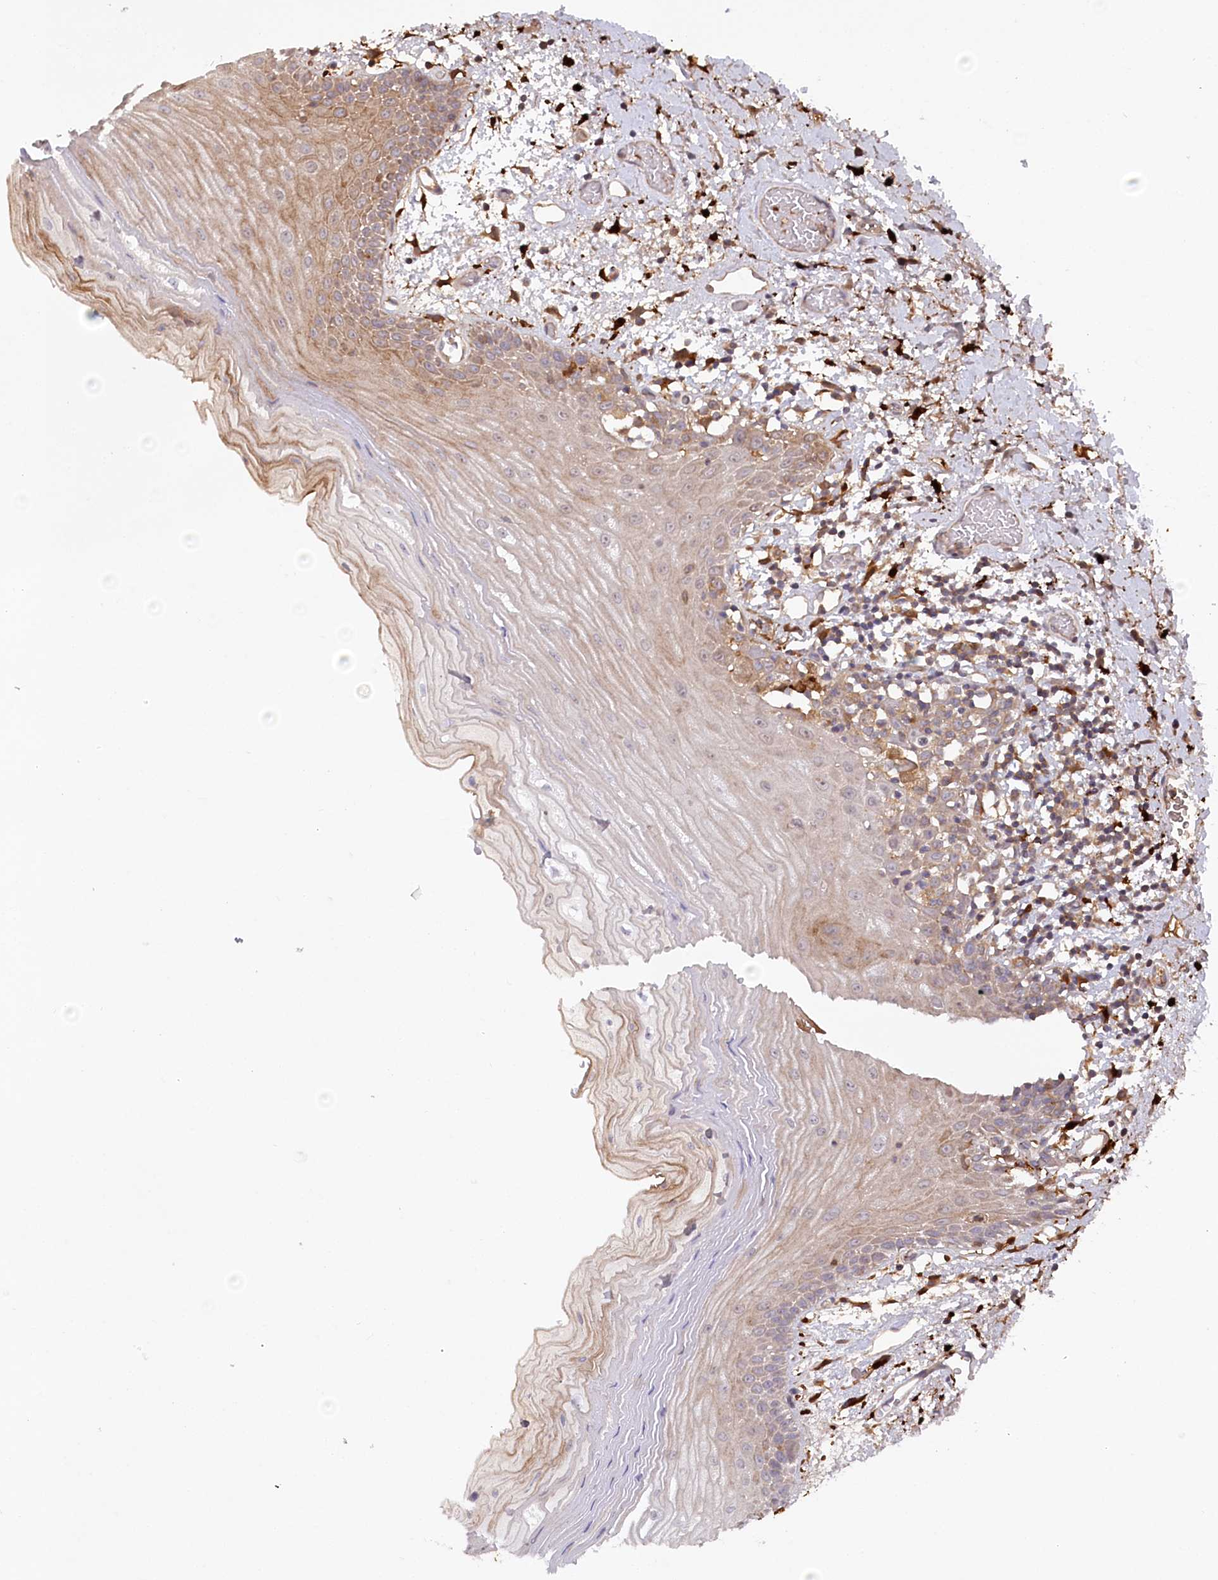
{"staining": {"intensity": "moderate", "quantity": "<25%", "location": "cytoplasmic/membranous"}, "tissue": "oral mucosa", "cell_type": "Squamous epithelial cells", "image_type": "normal", "snomed": [{"axis": "morphology", "description": "Normal tissue, NOS"}, {"axis": "topography", "description": "Oral tissue"}], "caption": "Normal oral mucosa displays moderate cytoplasmic/membranous positivity in about <25% of squamous epithelial cells, visualized by immunohistochemistry.", "gene": "PPP1R21", "patient": {"sex": "male", "age": 52}}